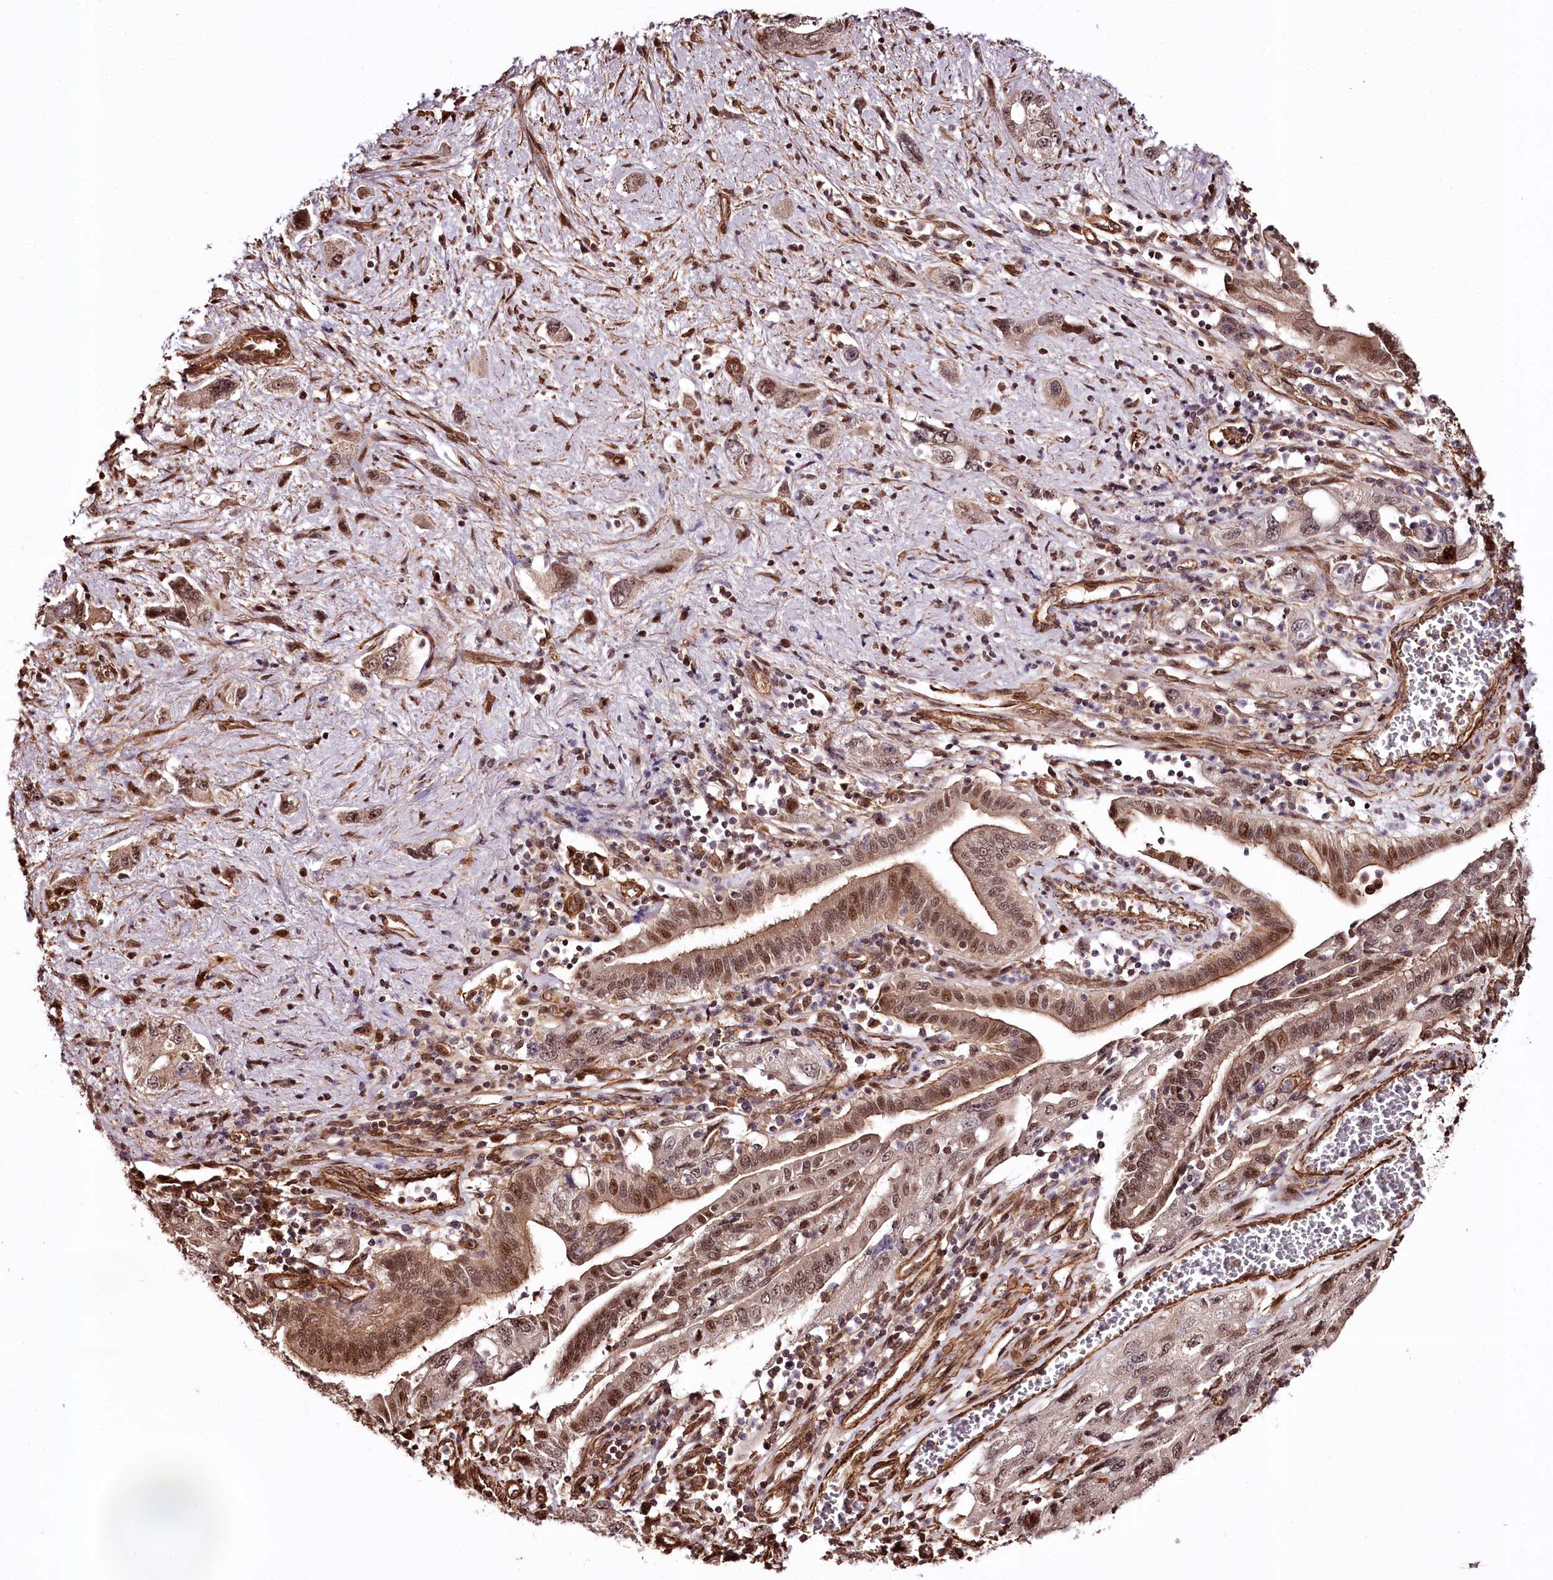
{"staining": {"intensity": "moderate", "quantity": ">75%", "location": "cytoplasmic/membranous,nuclear"}, "tissue": "pancreatic cancer", "cell_type": "Tumor cells", "image_type": "cancer", "snomed": [{"axis": "morphology", "description": "Adenocarcinoma, NOS"}, {"axis": "topography", "description": "Pancreas"}], "caption": "Human pancreatic cancer stained with a brown dye shows moderate cytoplasmic/membranous and nuclear positive staining in approximately >75% of tumor cells.", "gene": "TTC33", "patient": {"sex": "female", "age": 73}}